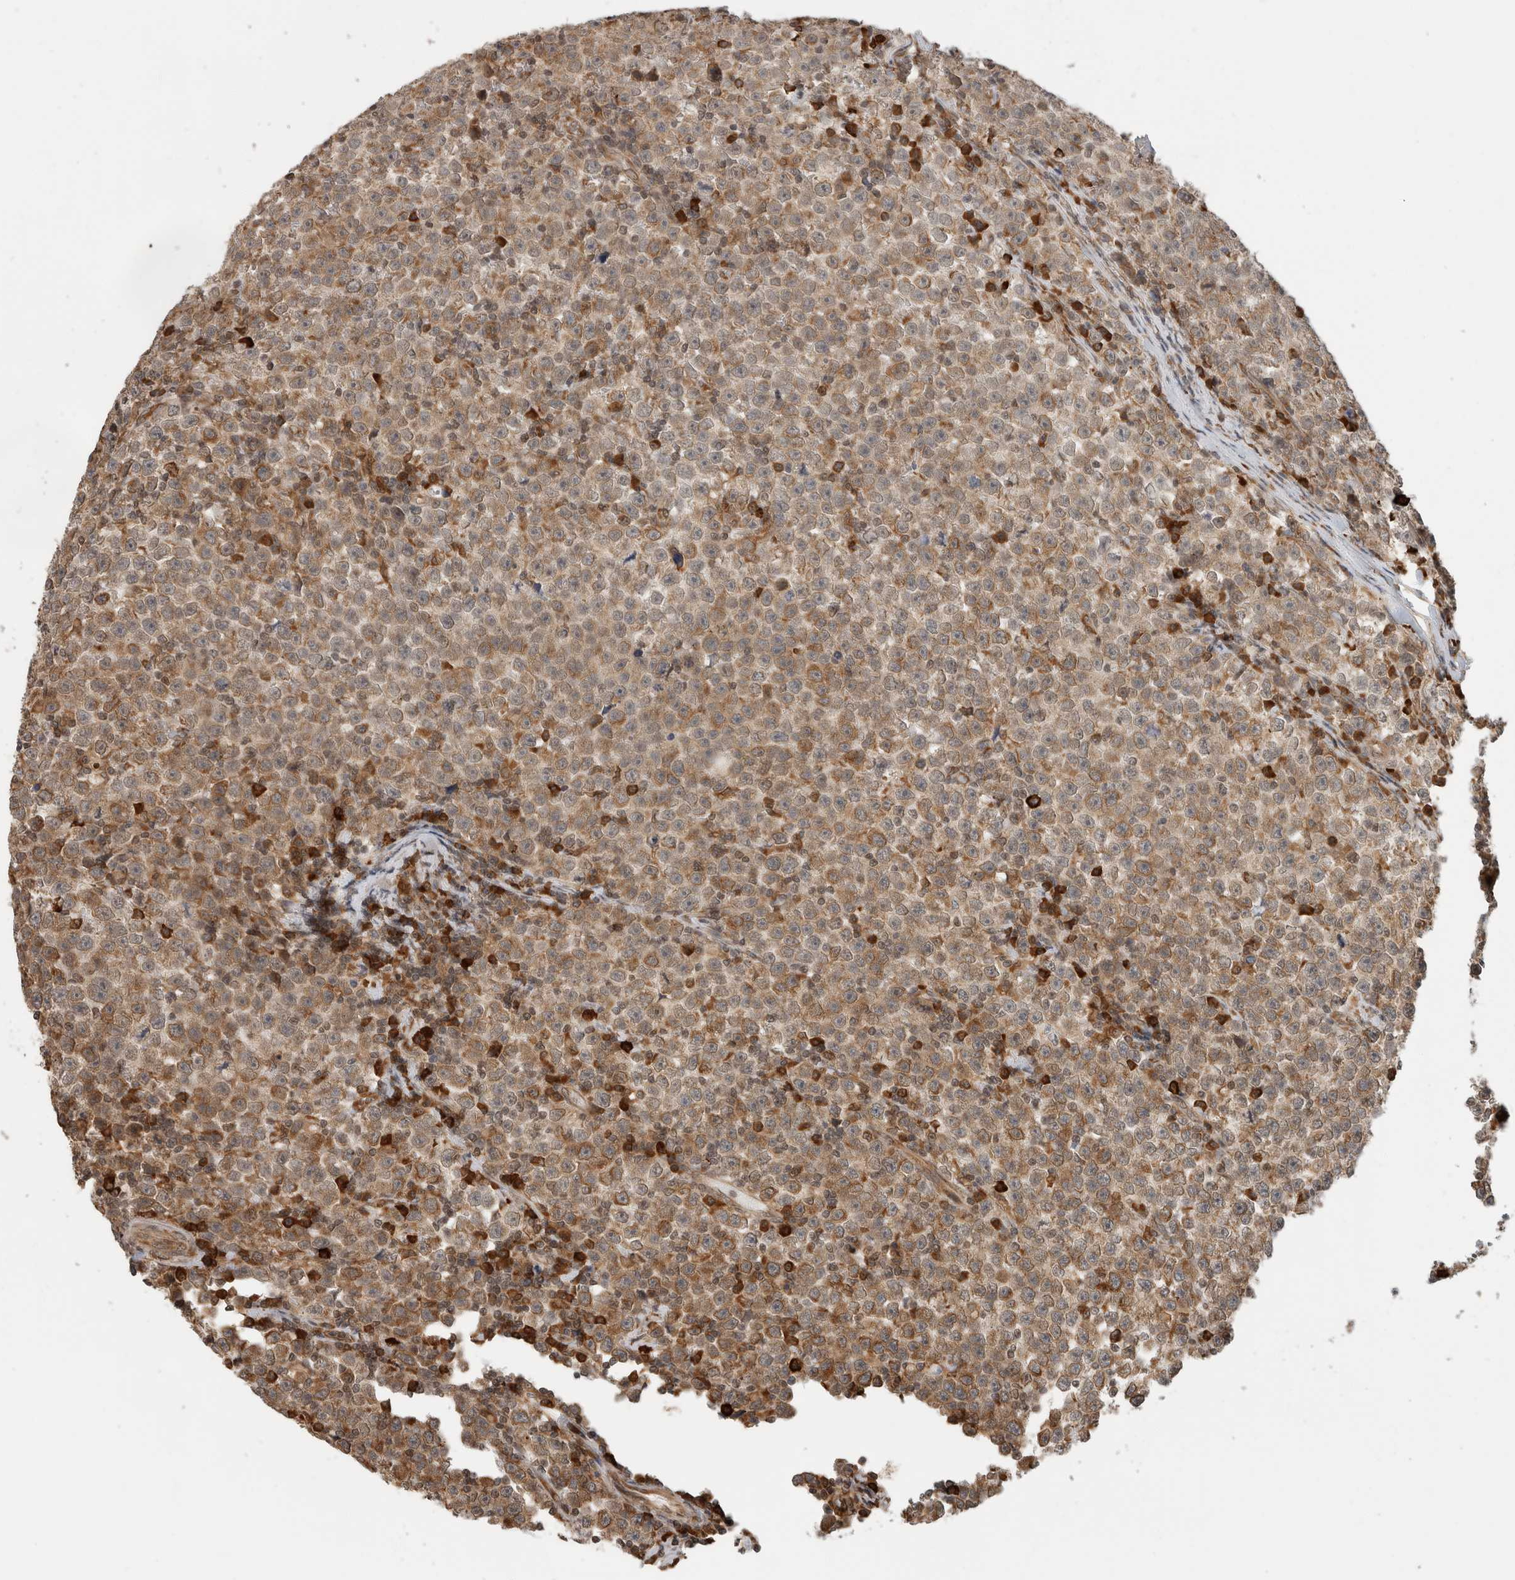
{"staining": {"intensity": "moderate", "quantity": ">75%", "location": "cytoplasmic/membranous"}, "tissue": "testis cancer", "cell_type": "Tumor cells", "image_type": "cancer", "snomed": [{"axis": "morphology", "description": "Seminoma, NOS"}, {"axis": "topography", "description": "Testis"}], "caption": "Seminoma (testis) stained with DAB immunohistochemistry (IHC) exhibits medium levels of moderate cytoplasmic/membranous staining in about >75% of tumor cells.", "gene": "MS4A7", "patient": {"sex": "male", "age": 43}}